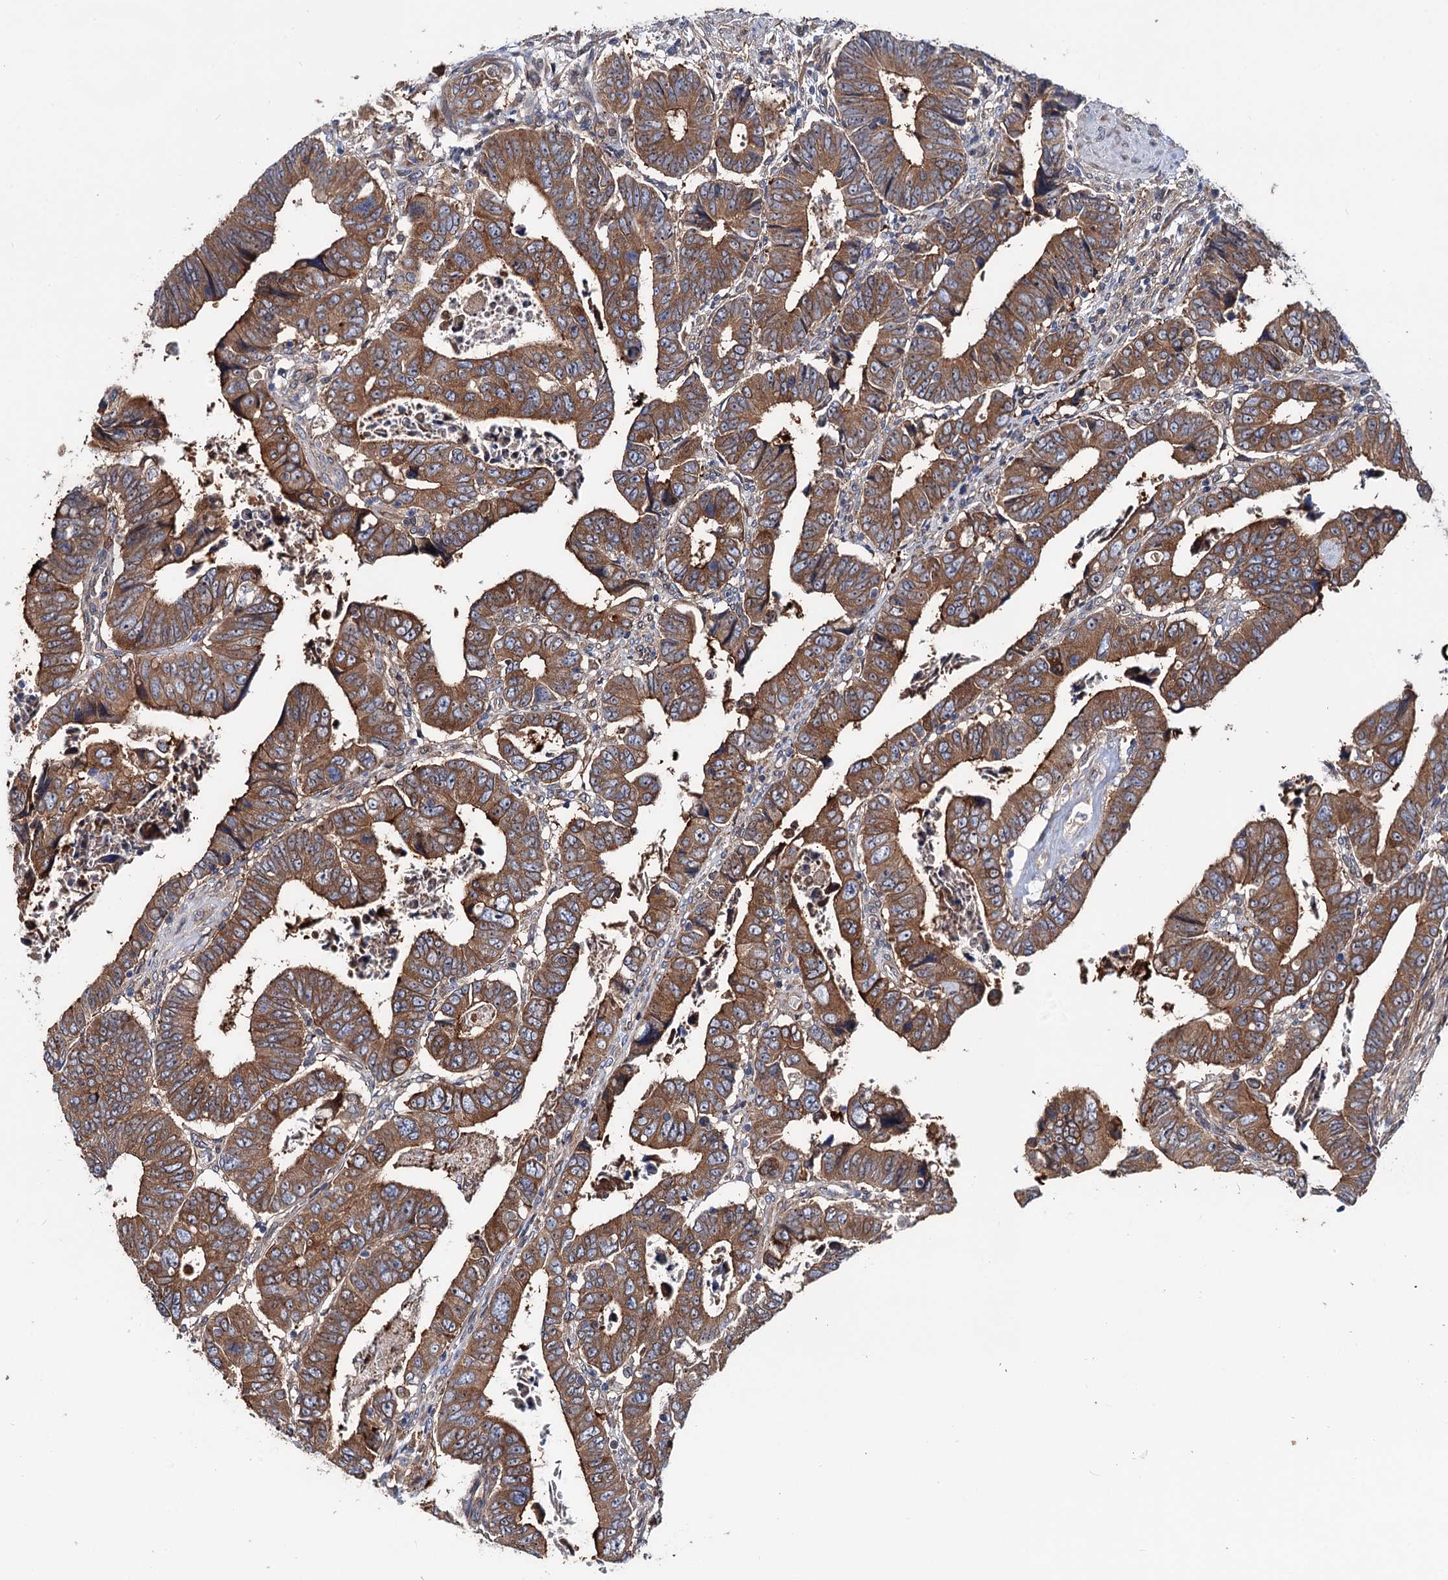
{"staining": {"intensity": "strong", "quantity": ">75%", "location": "cytoplasmic/membranous"}, "tissue": "colorectal cancer", "cell_type": "Tumor cells", "image_type": "cancer", "snomed": [{"axis": "morphology", "description": "Normal tissue, NOS"}, {"axis": "morphology", "description": "Adenocarcinoma, NOS"}, {"axis": "topography", "description": "Rectum"}], "caption": "Immunohistochemical staining of human adenocarcinoma (colorectal) reveals high levels of strong cytoplasmic/membranous protein staining in approximately >75% of tumor cells.", "gene": "PTDSS2", "patient": {"sex": "female", "age": 65}}